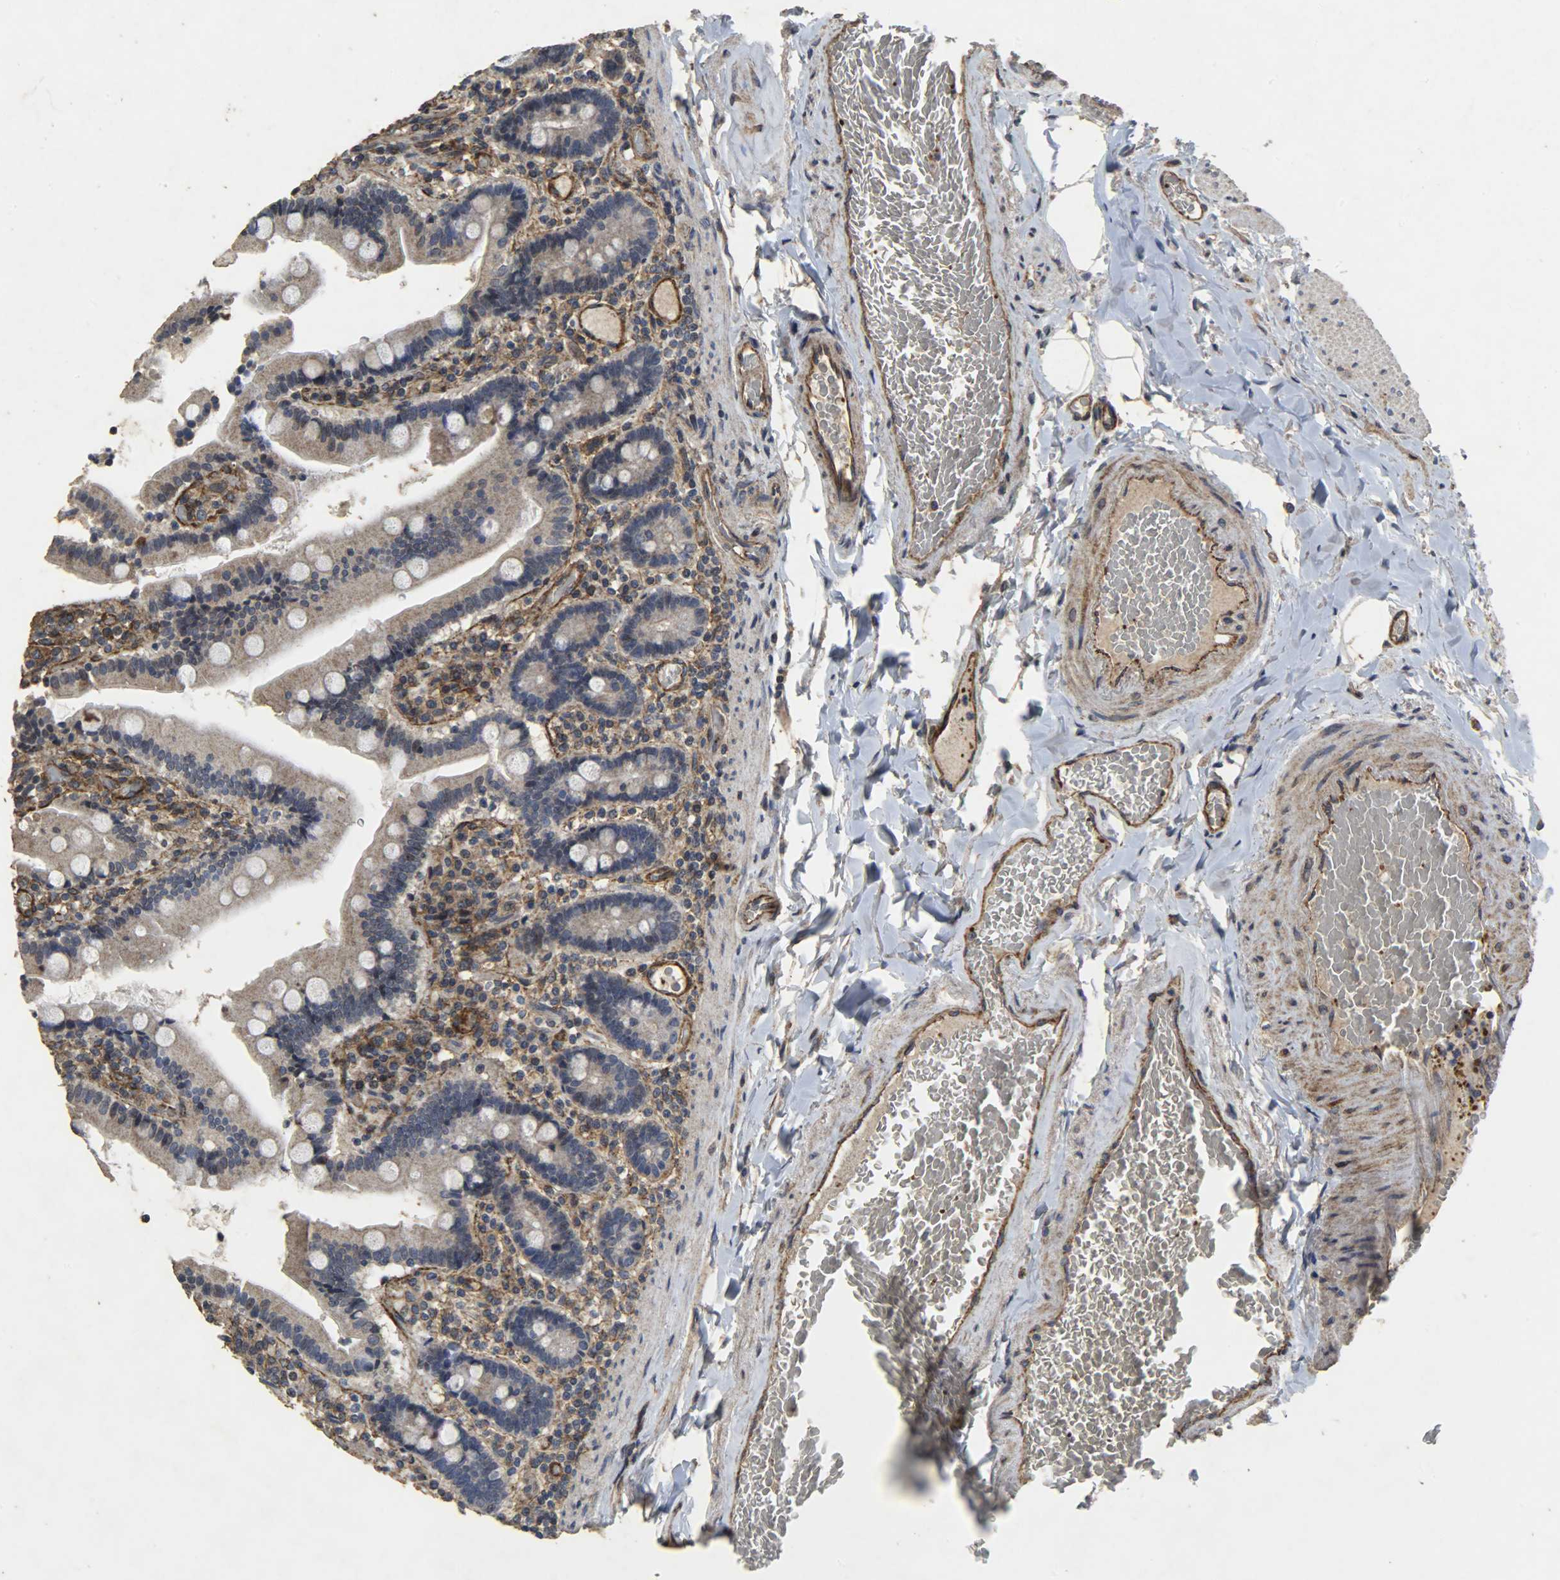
{"staining": {"intensity": "weak", "quantity": "25%-75%", "location": "cytoplasmic/membranous"}, "tissue": "duodenum", "cell_type": "Glandular cells", "image_type": "normal", "snomed": [{"axis": "morphology", "description": "Normal tissue, NOS"}, {"axis": "topography", "description": "Duodenum"}], "caption": "Weak cytoplasmic/membranous expression is present in approximately 25%-75% of glandular cells in benign duodenum. (DAB (3,3'-diaminobenzidine) = brown stain, brightfield microscopy at high magnification).", "gene": "TPM4", "patient": {"sex": "female", "age": 53}}